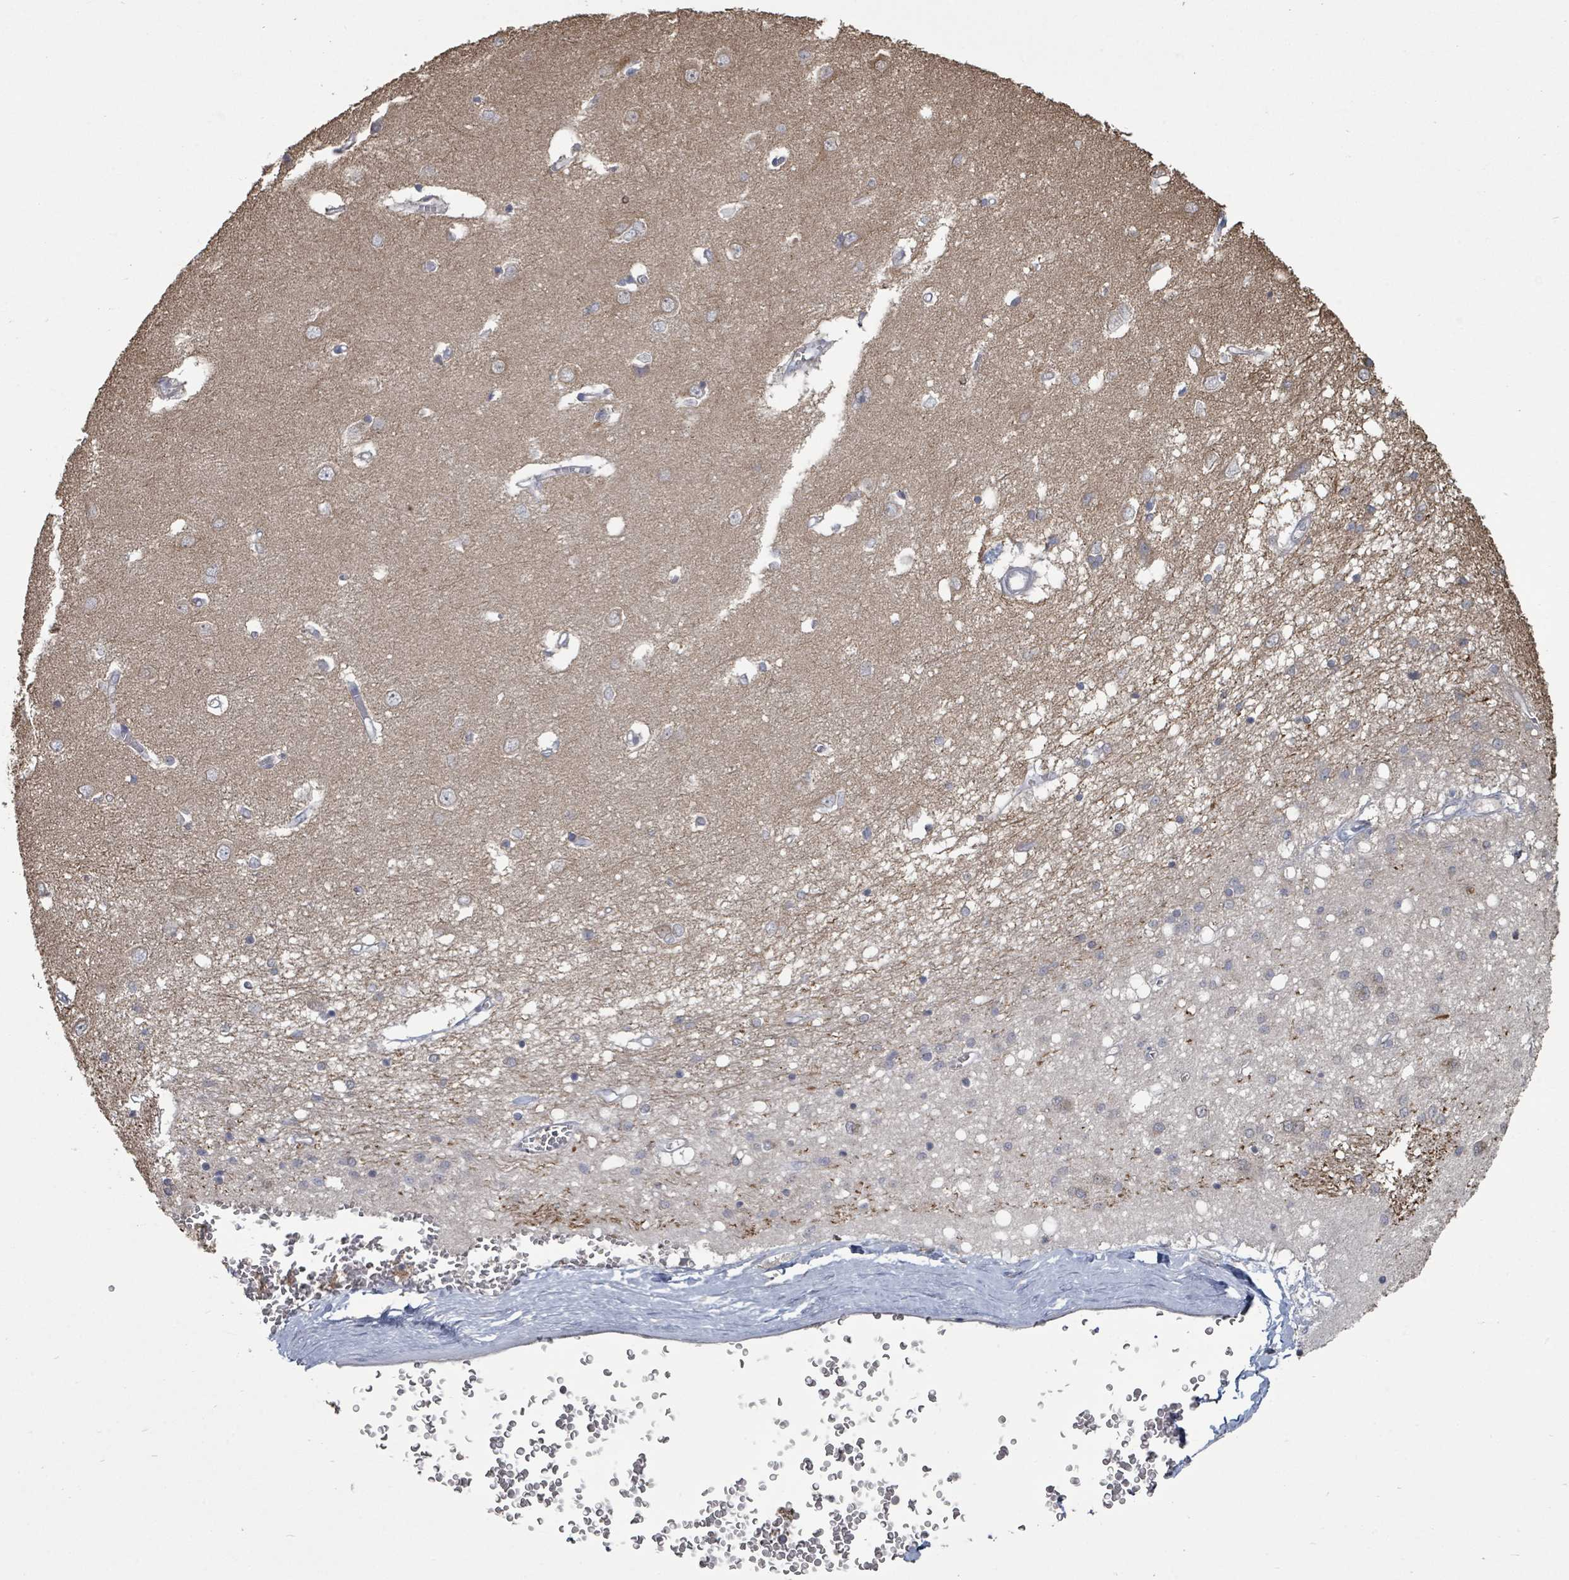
{"staining": {"intensity": "negative", "quantity": "none", "location": "none"}, "tissue": "caudate", "cell_type": "Glial cells", "image_type": "normal", "snomed": [{"axis": "morphology", "description": "Normal tissue, NOS"}, {"axis": "topography", "description": "Lateral ventricle wall"}], "caption": "Immunohistochemistry (IHC) micrograph of benign caudate stained for a protein (brown), which shows no staining in glial cells.", "gene": "SLC9A7", "patient": {"sex": "male", "age": 37}}